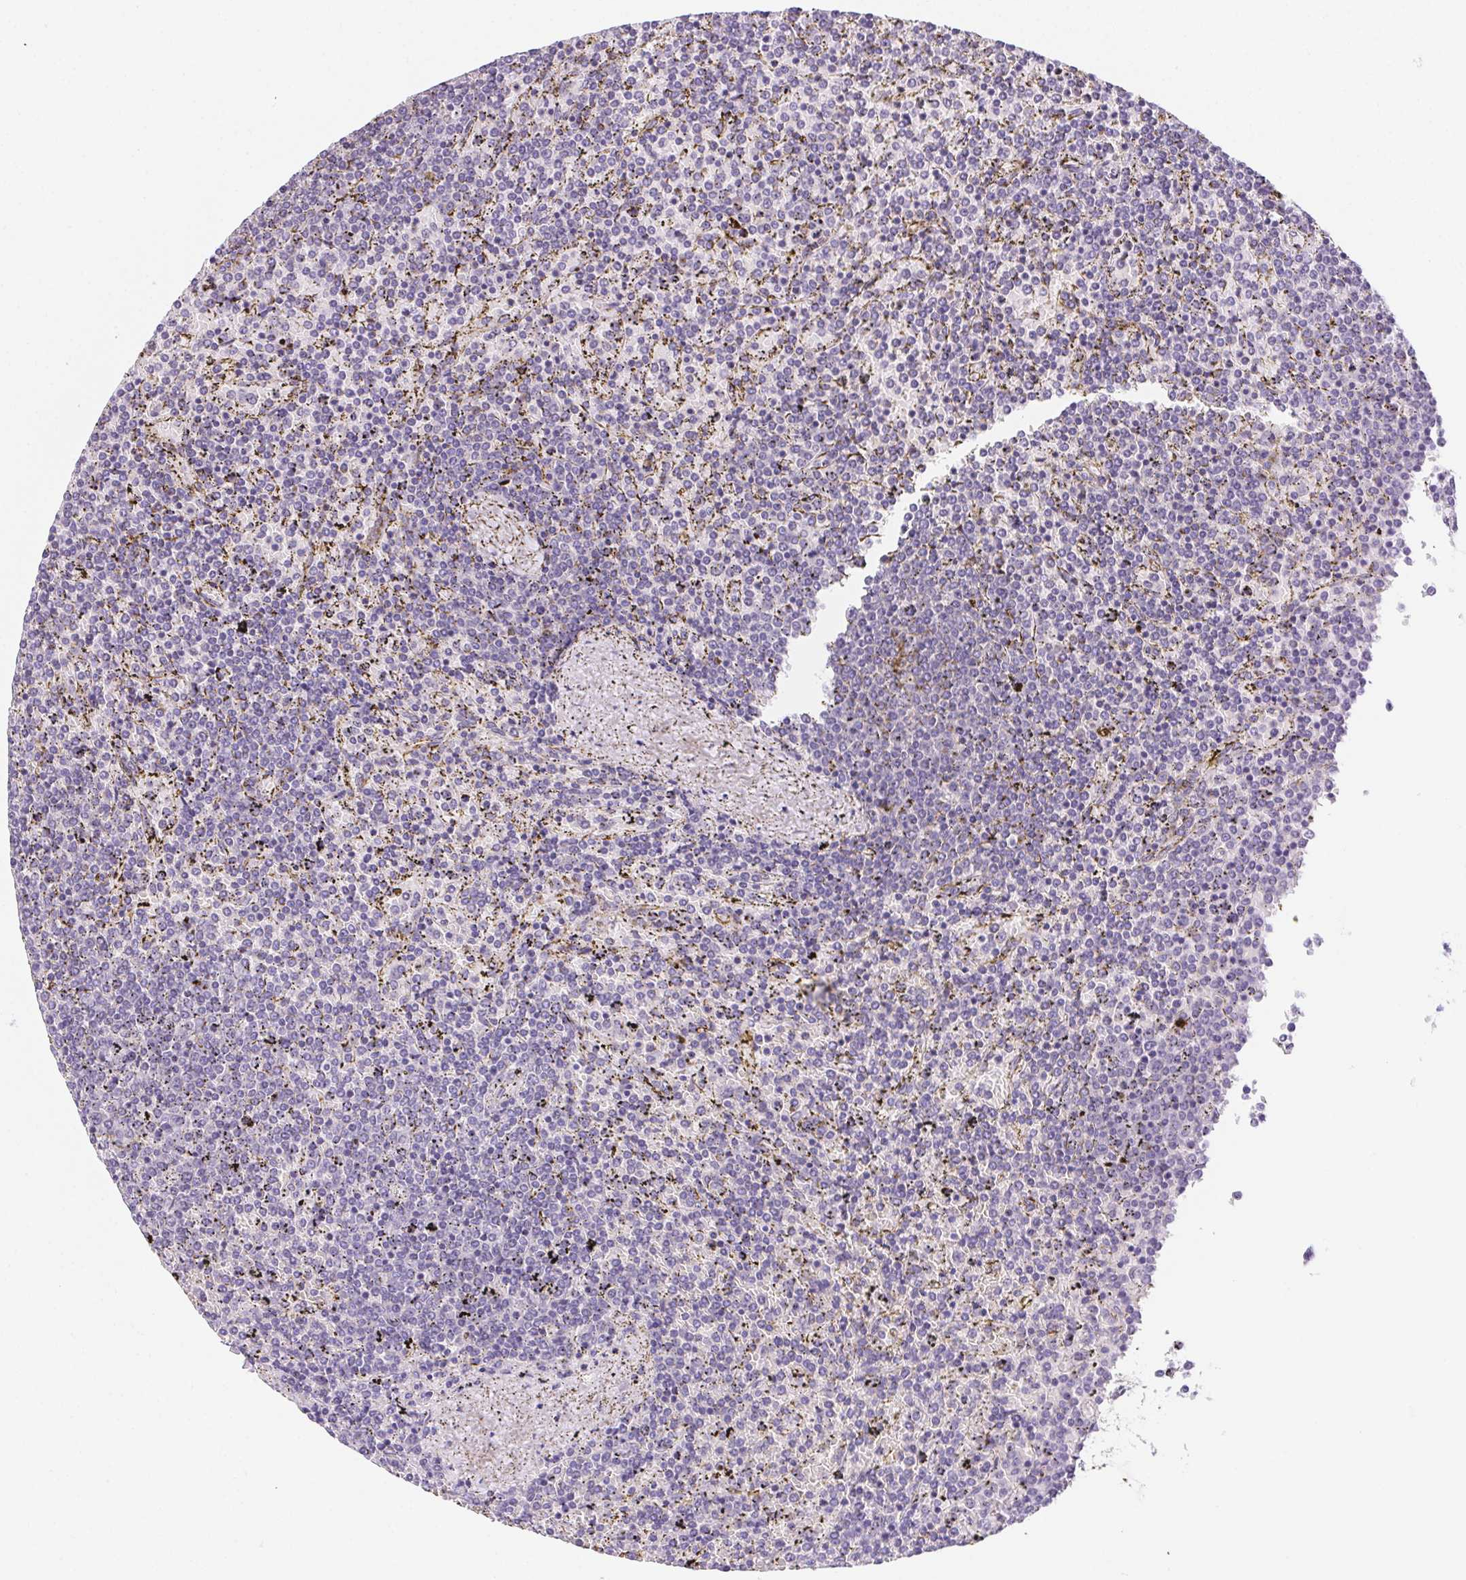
{"staining": {"intensity": "negative", "quantity": "none", "location": "none"}, "tissue": "lymphoma", "cell_type": "Tumor cells", "image_type": "cancer", "snomed": [{"axis": "morphology", "description": "Malignant lymphoma, non-Hodgkin's type, Low grade"}, {"axis": "topography", "description": "Spleen"}], "caption": "Tumor cells are negative for protein expression in human low-grade malignant lymphoma, non-Hodgkin's type.", "gene": "PRKAA1", "patient": {"sex": "female", "age": 77}}